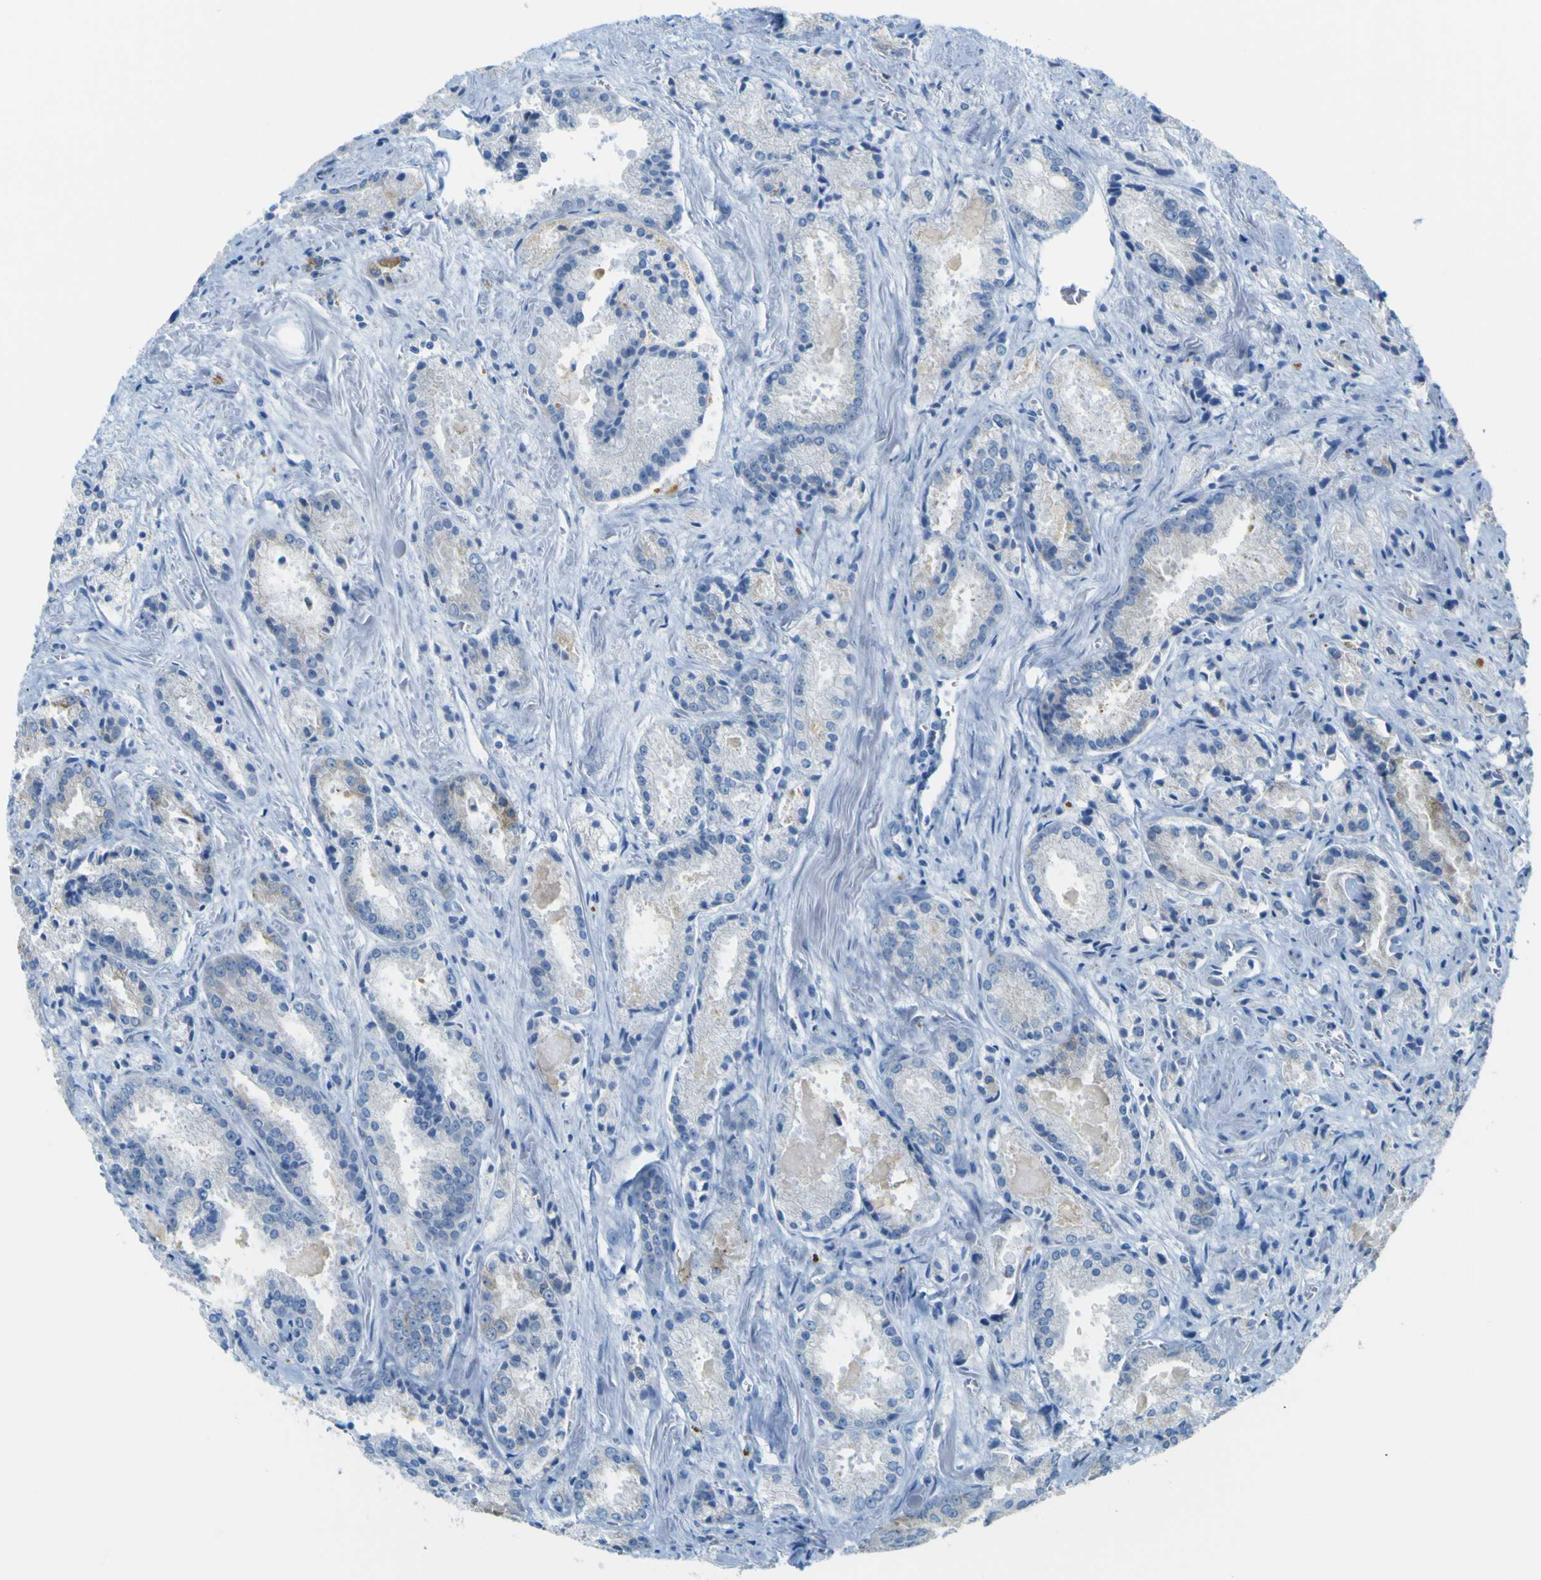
{"staining": {"intensity": "negative", "quantity": "none", "location": "none"}, "tissue": "prostate cancer", "cell_type": "Tumor cells", "image_type": "cancer", "snomed": [{"axis": "morphology", "description": "Adenocarcinoma, Low grade"}, {"axis": "topography", "description": "Prostate"}], "caption": "An immunohistochemistry (IHC) histopathology image of prostate cancer is shown. There is no staining in tumor cells of prostate cancer. (DAB immunohistochemistry (IHC) with hematoxylin counter stain).", "gene": "ACSL1", "patient": {"sex": "male", "age": 64}}